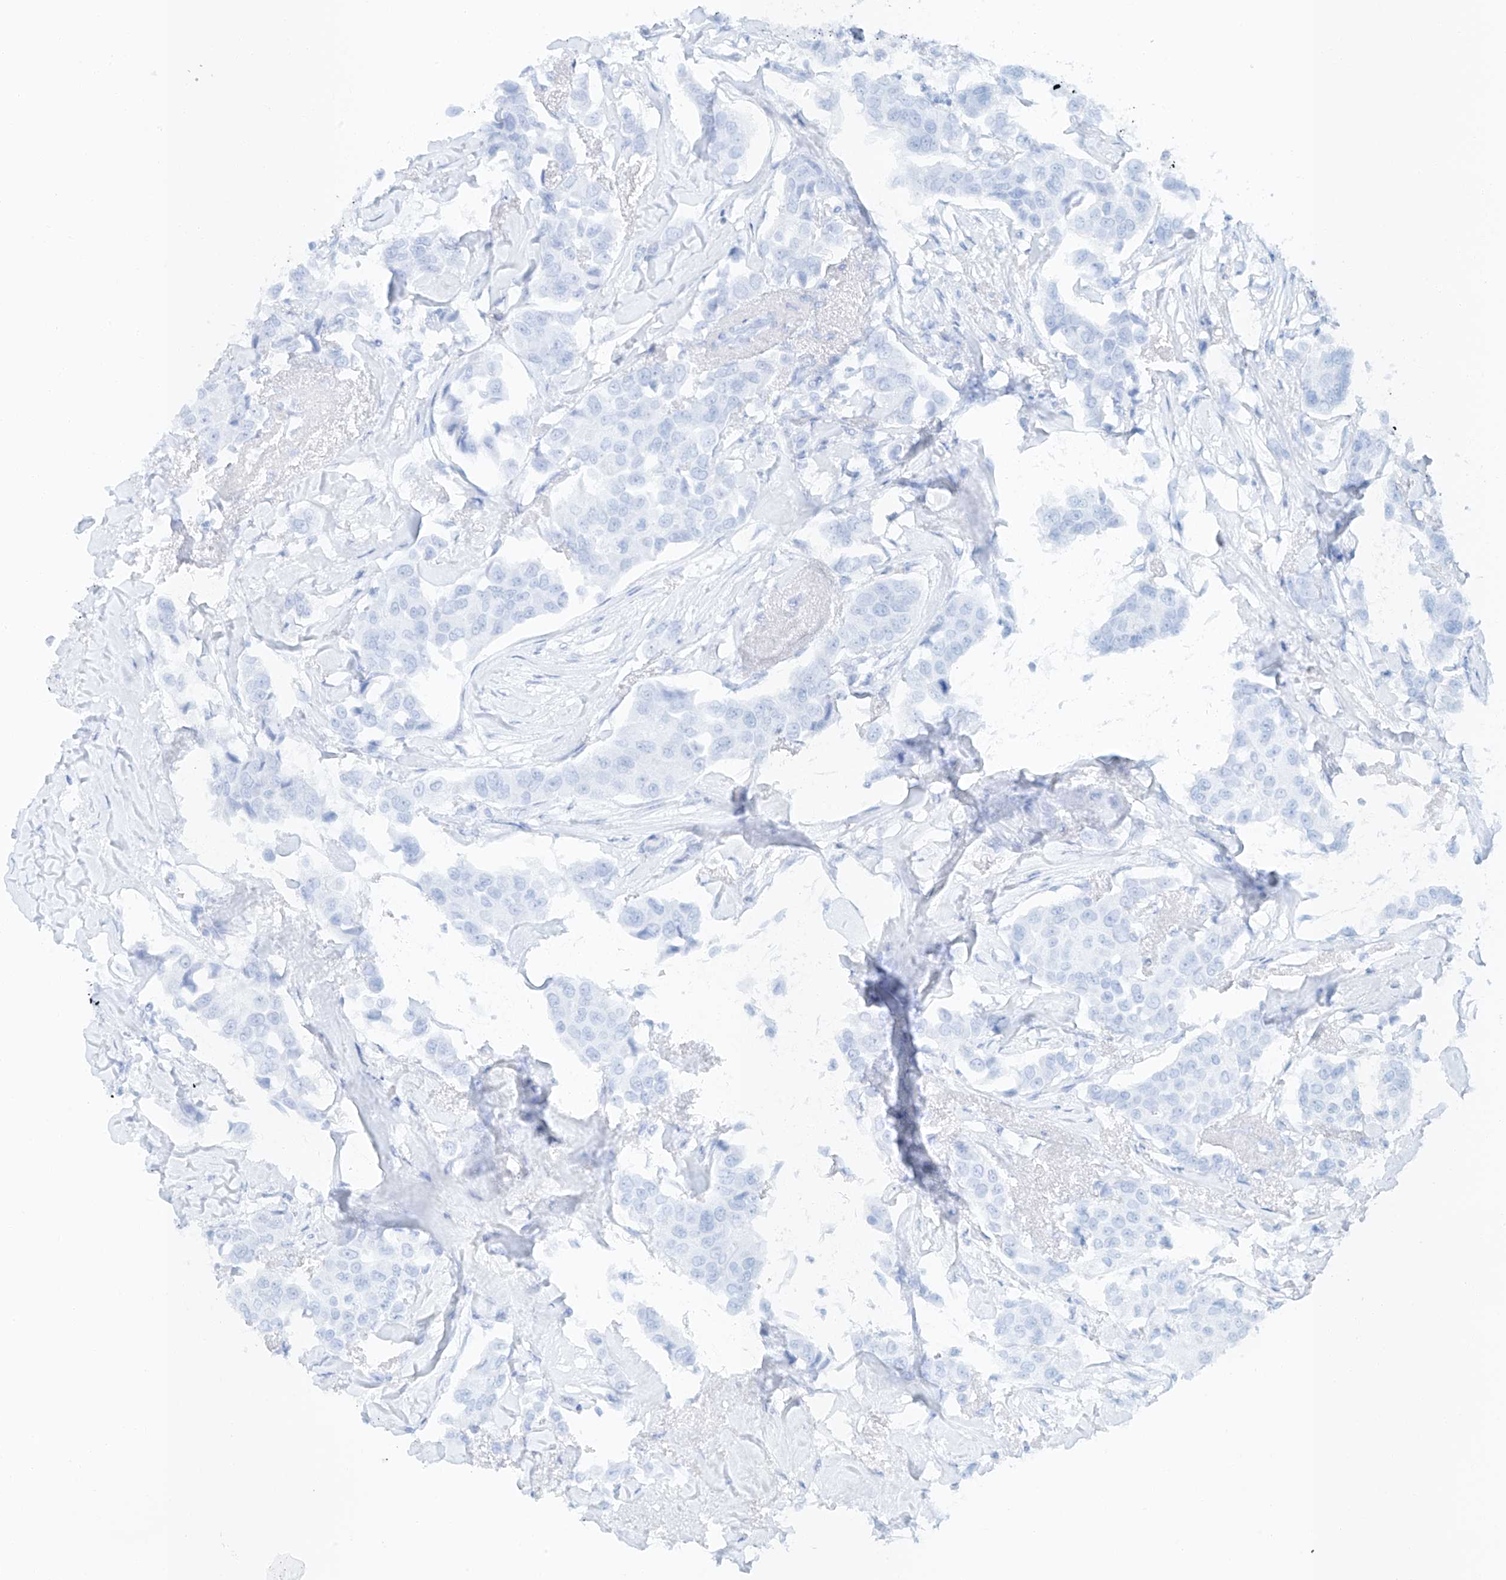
{"staining": {"intensity": "negative", "quantity": "none", "location": "none"}, "tissue": "breast cancer", "cell_type": "Tumor cells", "image_type": "cancer", "snomed": [{"axis": "morphology", "description": "Duct carcinoma"}, {"axis": "topography", "description": "Breast"}], "caption": "The immunohistochemistry photomicrograph has no significant positivity in tumor cells of breast cancer (invasive ductal carcinoma) tissue.", "gene": "AJM1", "patient": {"sex": "female", "age": 80}}